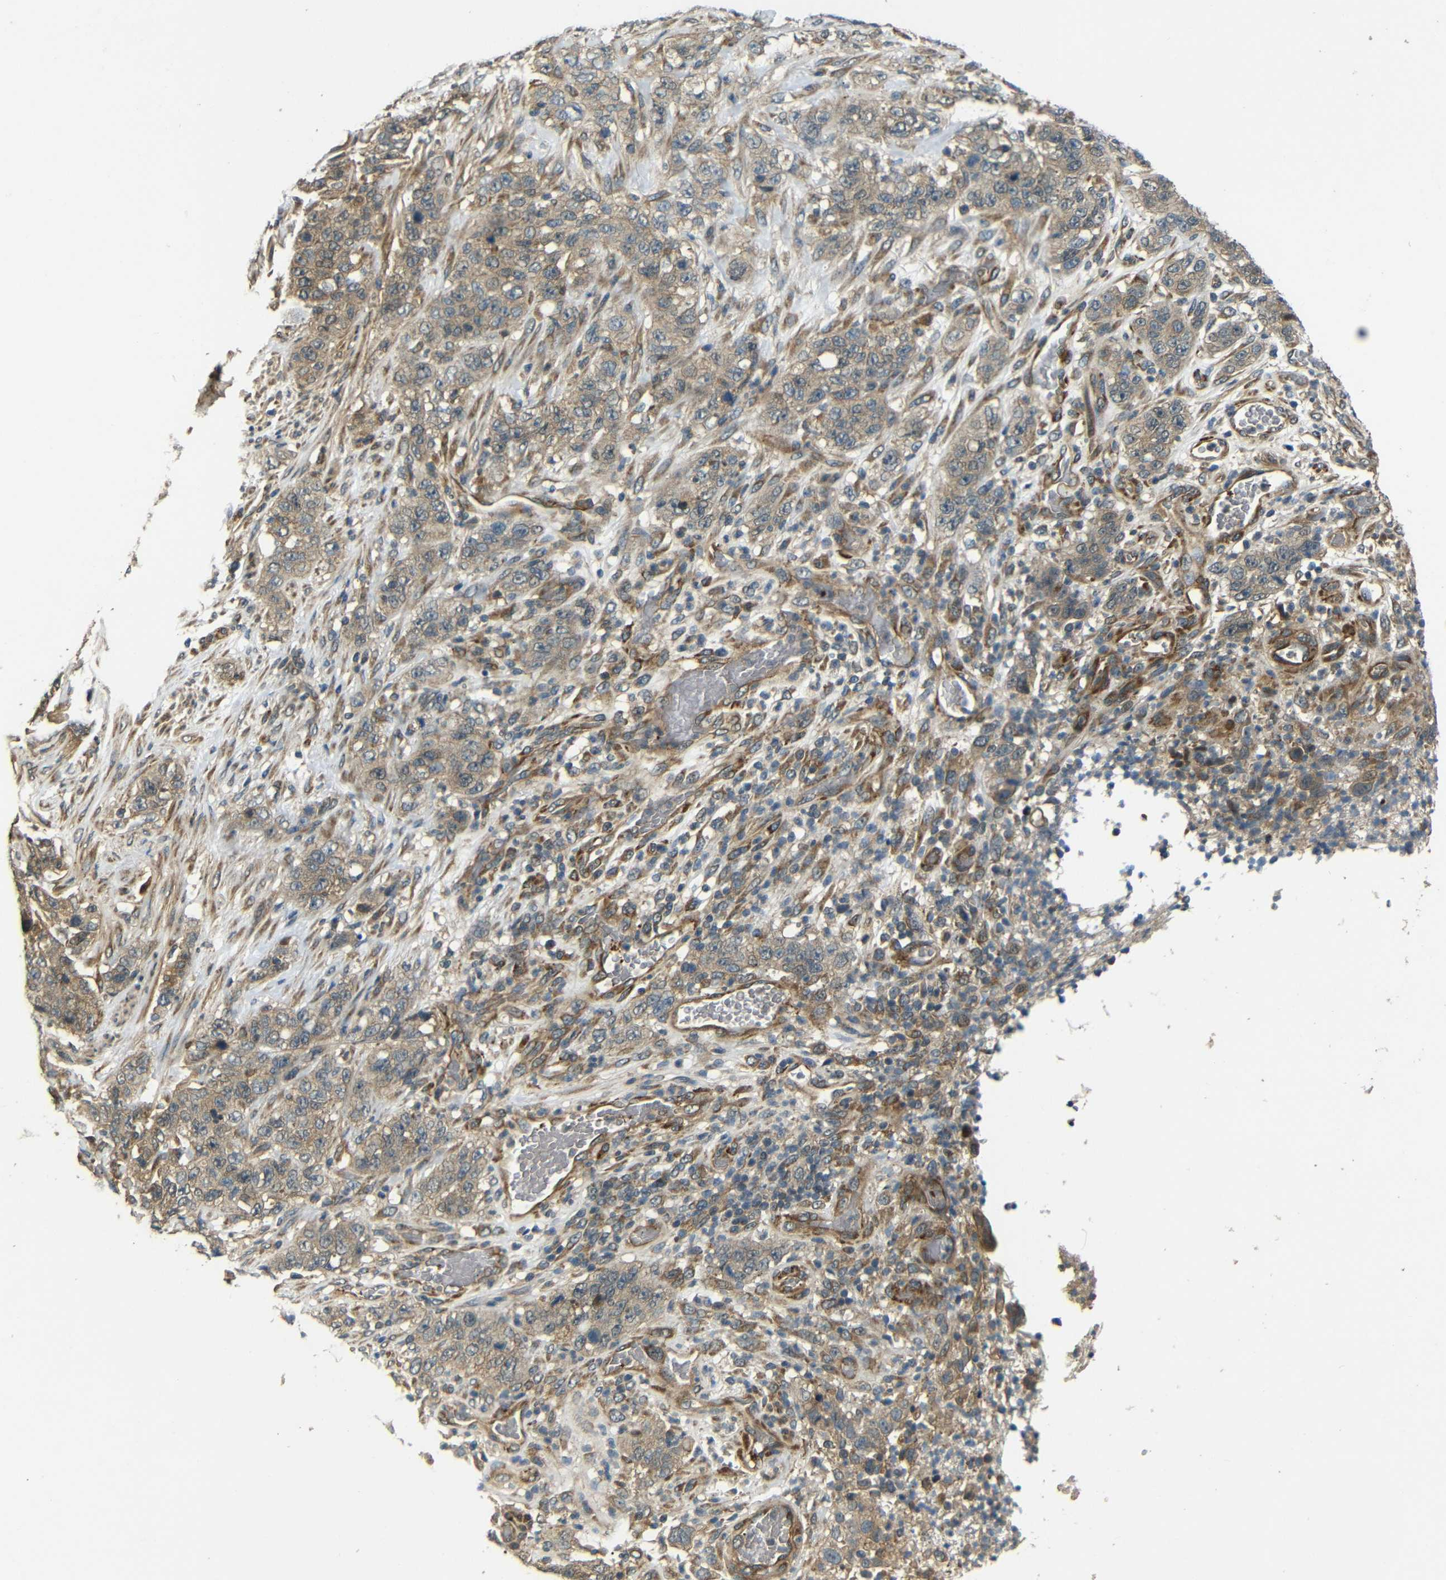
{"staining": {"intensity": "moderate", "quantity": ">75%", "location": "cytoplasmic/membranous"}, "tissue": "stomach cancer", "cell_type": "Tumor cells", "image_type": "cancer", "snomed": [{"axis": "morphology", "description": "Adenocarcinoma, NOS"}, {"axis": "topography", "description": "Stomach"}], "caption": "Immunohistochemistry staining of stomach cancer, which exhibits medium levels of moderate cytoplasmic/membranous positivity in about >75% of tumor cells indicating moderate cytoplasmic/membranous protein expression. The staining was performed using DAB (brown) for protein detection and nuclei were counterstained in hematoxylin (blue).", "gene": "EPHB2", "patient": {"sex": "male", "age": 48}}